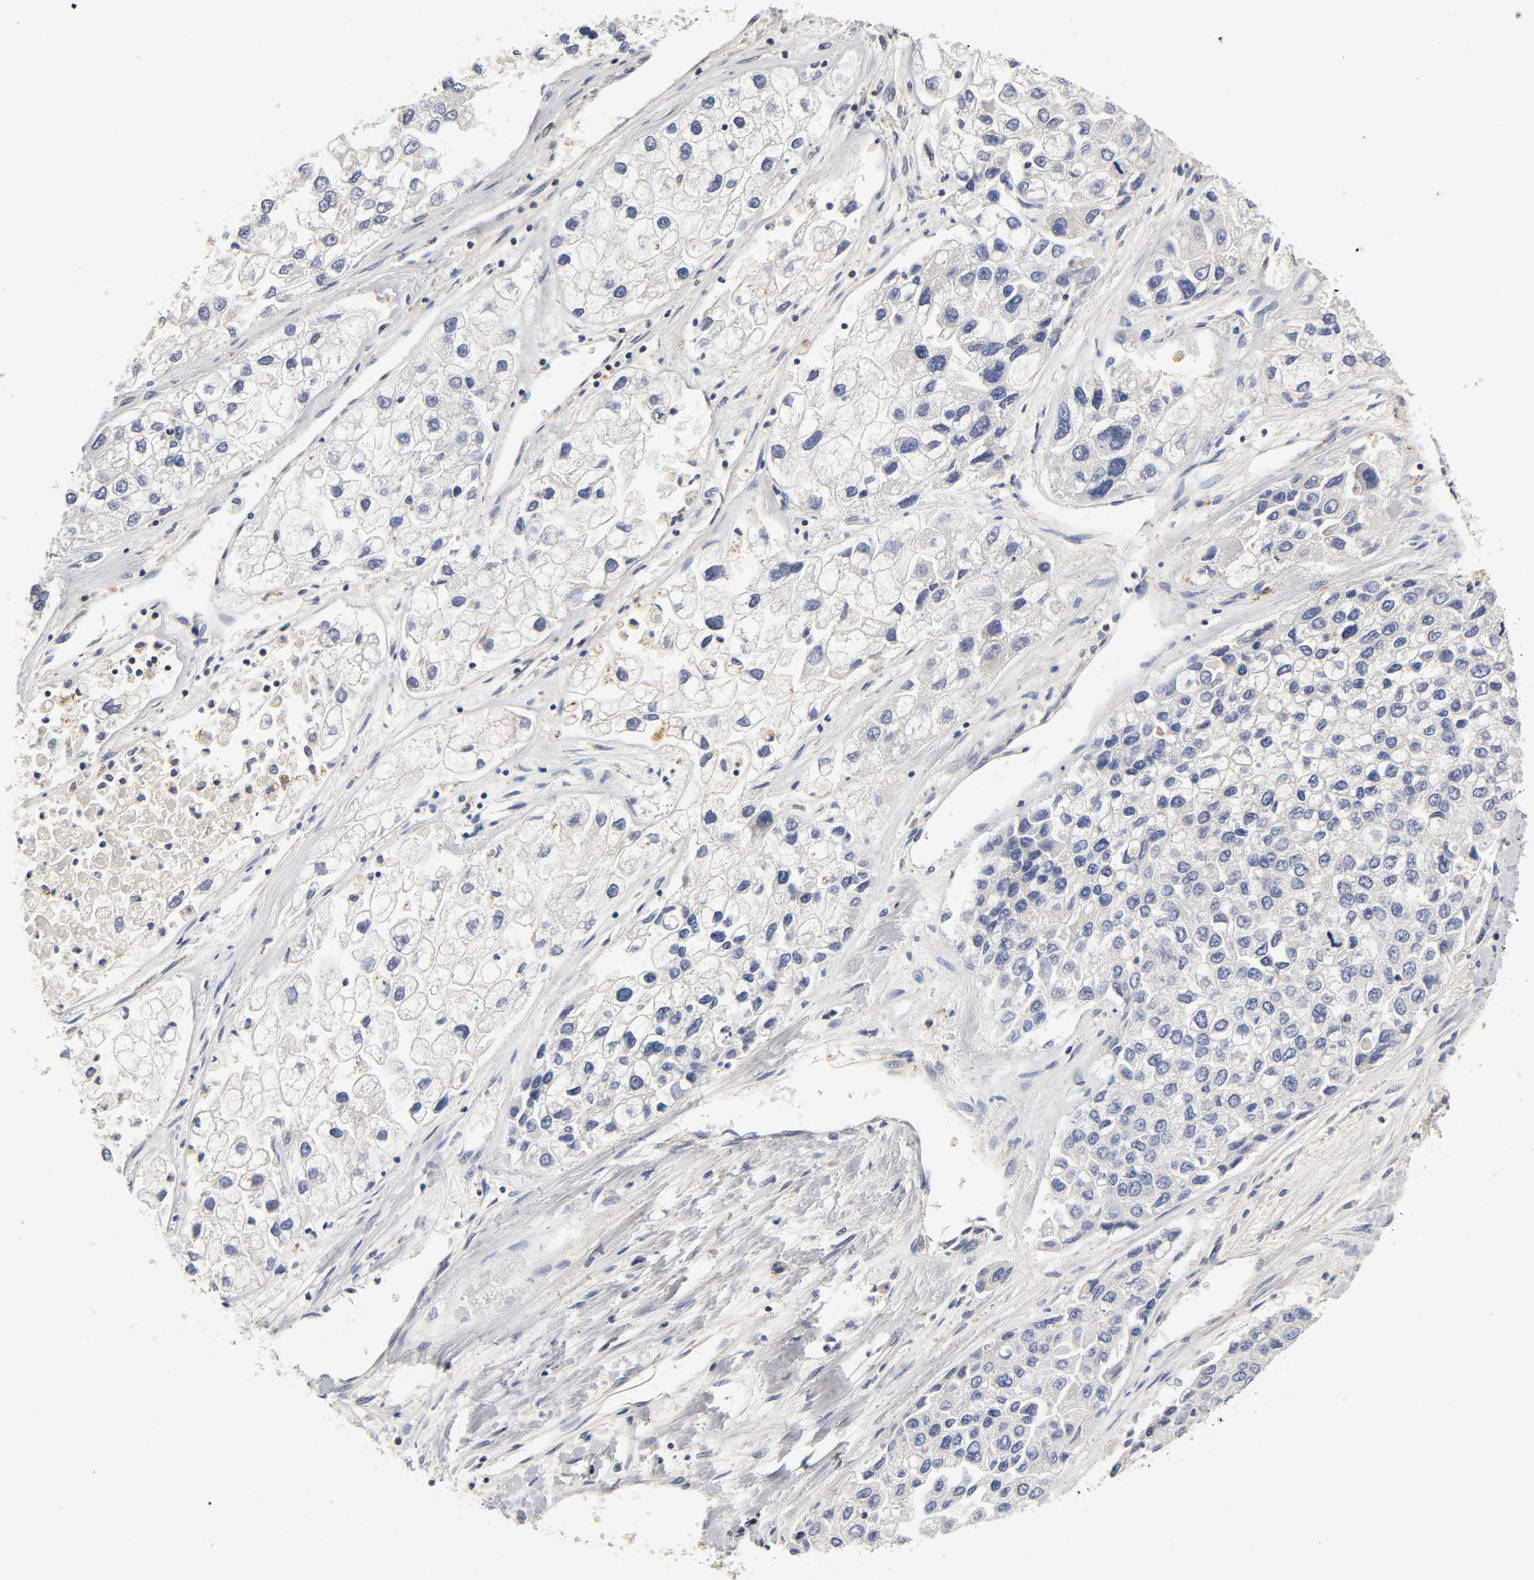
{"staining": {"intensity": "negative", "quantity": "none", "location": "none"}, "tissue": "liver cancer", "cell_type": "Tumor cells", "image_type": "cancer", "snomed": [{"axis": "morphology", "description": "Carcinoma, Hepatocellular, NOS"}, {"axis": "topography", "description": "Liver"}], "caption": "An image of liver cancer (hepatocellular carcinoma) stained for a protein shows no brown staining in tumor cells.", "gene": "RHOA", "patient": {"sex": "female", "age": 66}}